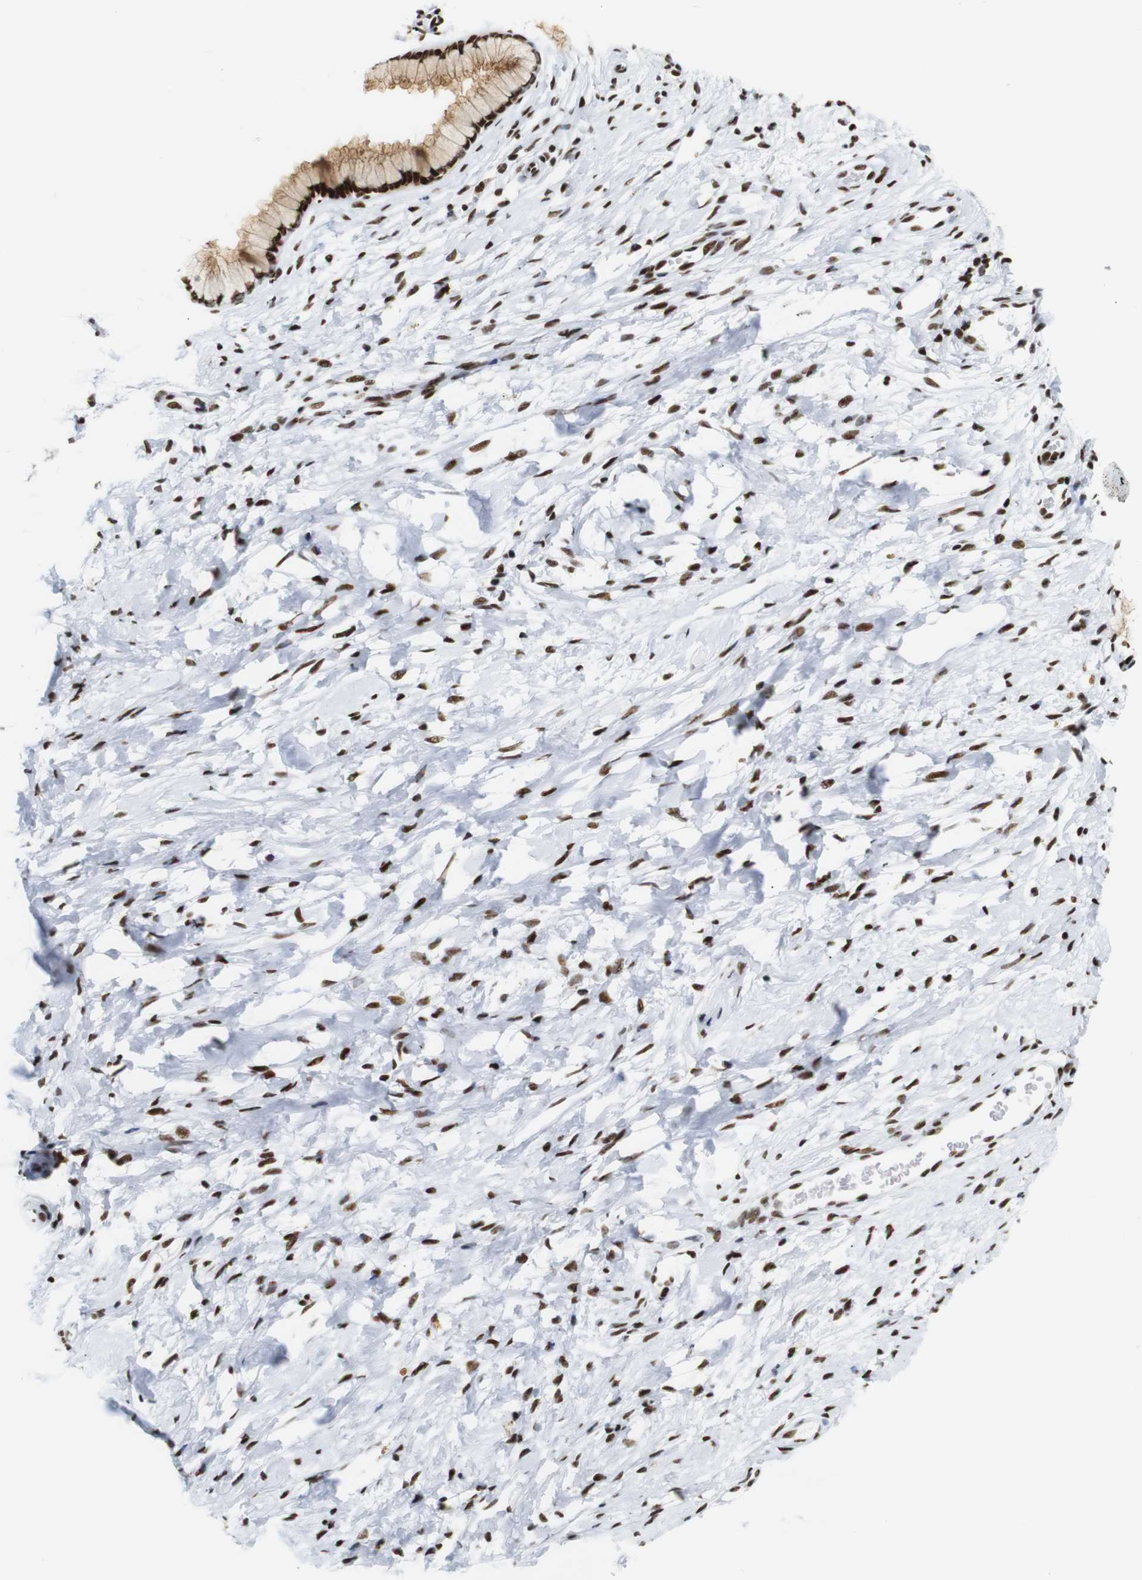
{"staining": {"intensity": "strong", "quantity": ">75%", "location": "cytoplasmic/membranous,nuclear"}, "tissue": "cervix", "cell_type": "Glandular cells", "image_type": "normal", "snomed": [{"axis": "morphology", "description": "Normal tissue, NOS"}, {"axis": "topography", "description": "Cervix"}], "caption": "Immunohistochemical staining of normal human cervix demonstrates strong cytoplasmic/membranous,nuclear protein expression in approximately >75% of glandular cells. The protein is stained brown, and the nuclei are stained in blue (DAB (3,3'-diaminobenzidine) IHC with brightfield microscopy, high magnification).", "gene": "TRA2B", "patient": {"sex": "female", "age": 65}}